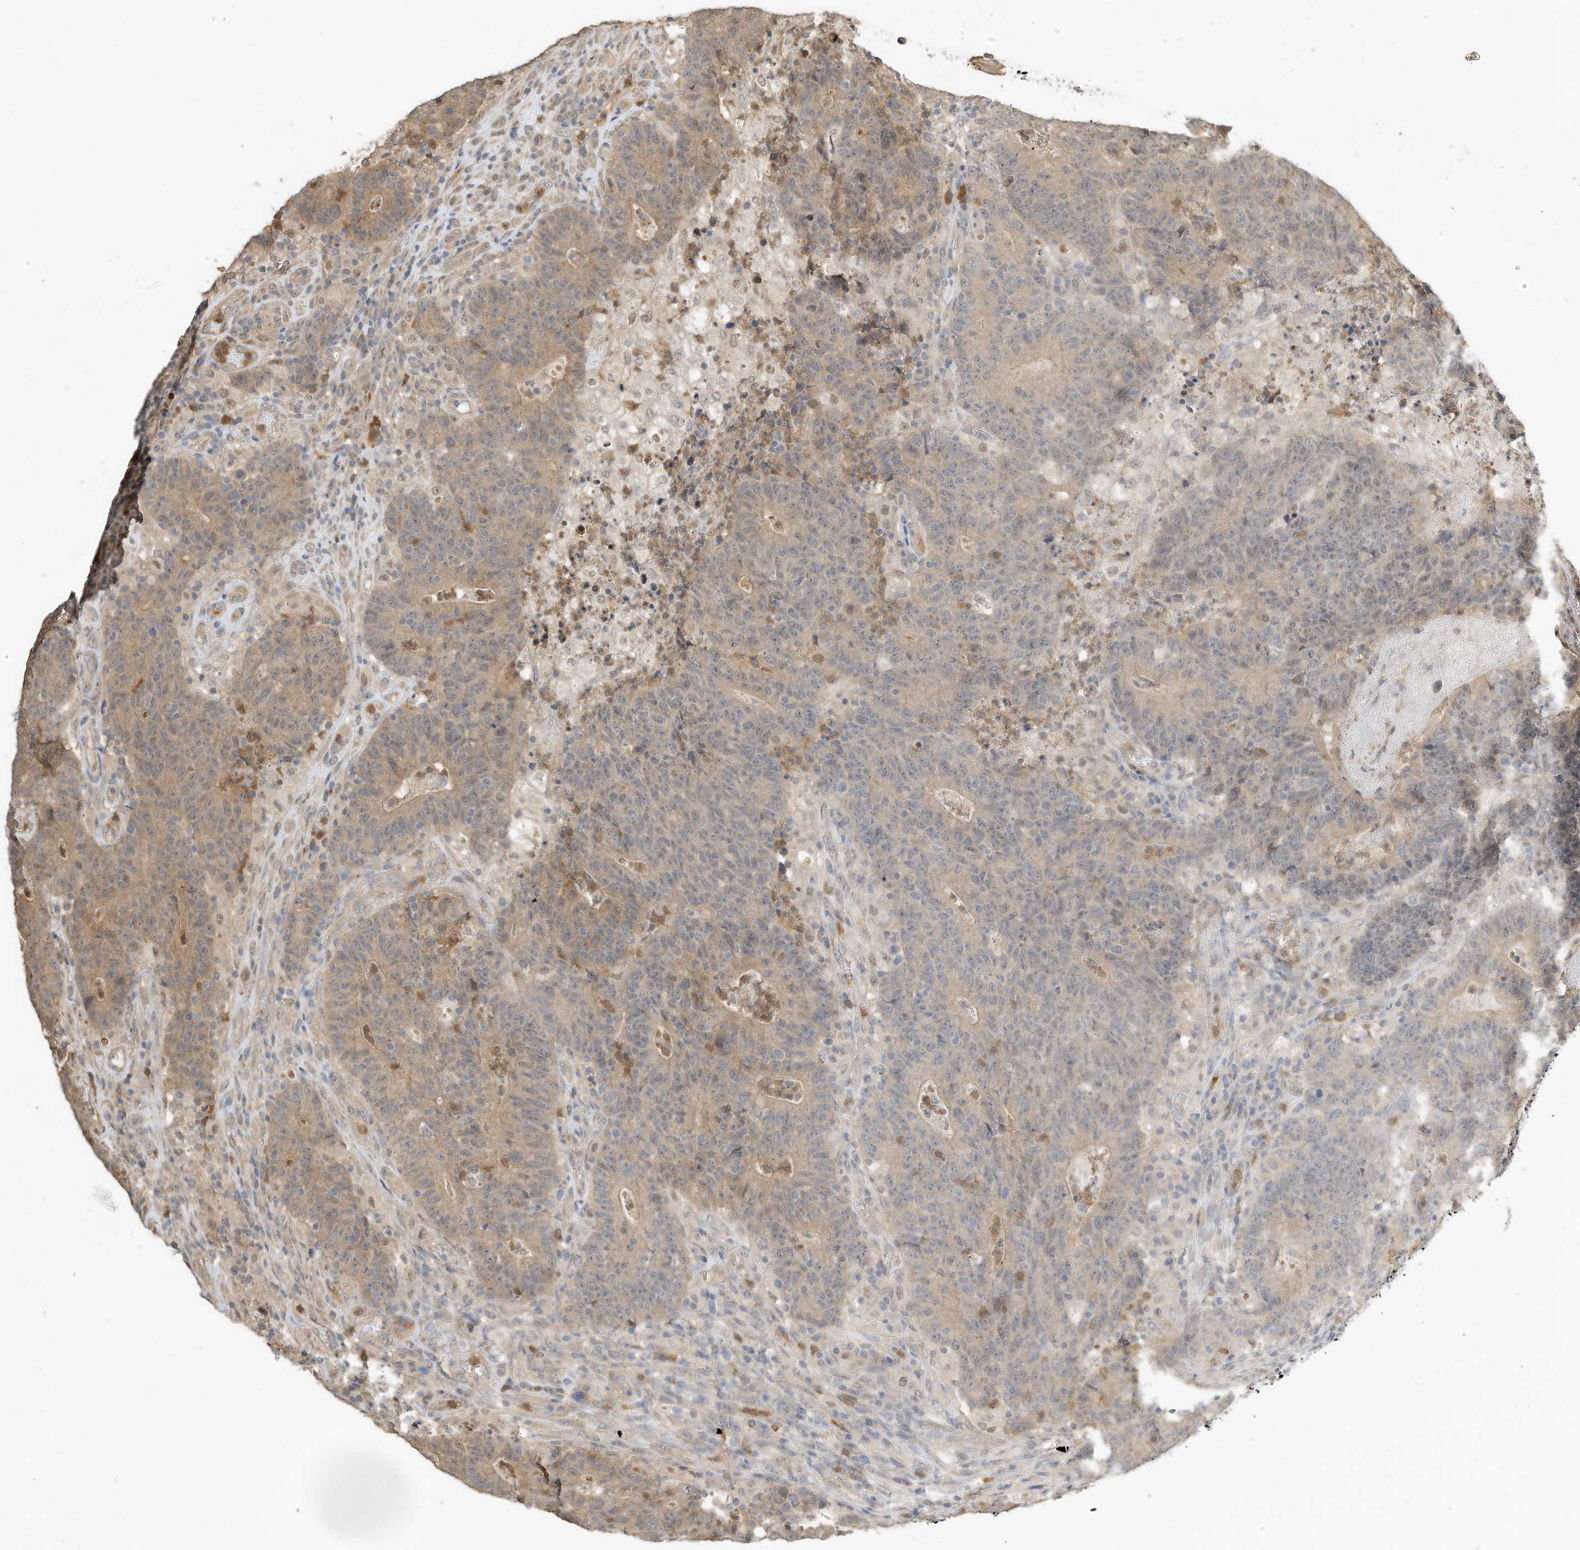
{"staining": {"intensity": "weak", "quantity": "25%-75%", "location": "cytoplasmic/membranous"}, "tissue": "colorectal cancer", "cell_type": "Tumor cells", "image_type": "cancer", "snomed": [{"axis": "morphology", "description": "Normal tissue, NOS"}, {"axis": "morphology", "description": "Adenocarcinoma, NOS"}, {"axis": "topography", "description": "Colon"}], "caption": "A brown stain highlights weak cytoplasmic/membranous expression of a protein in colorectal adenocarcinoma tumor cells.", "gene": "OFD1", "patient": {"sex": "female", "age": 75}}